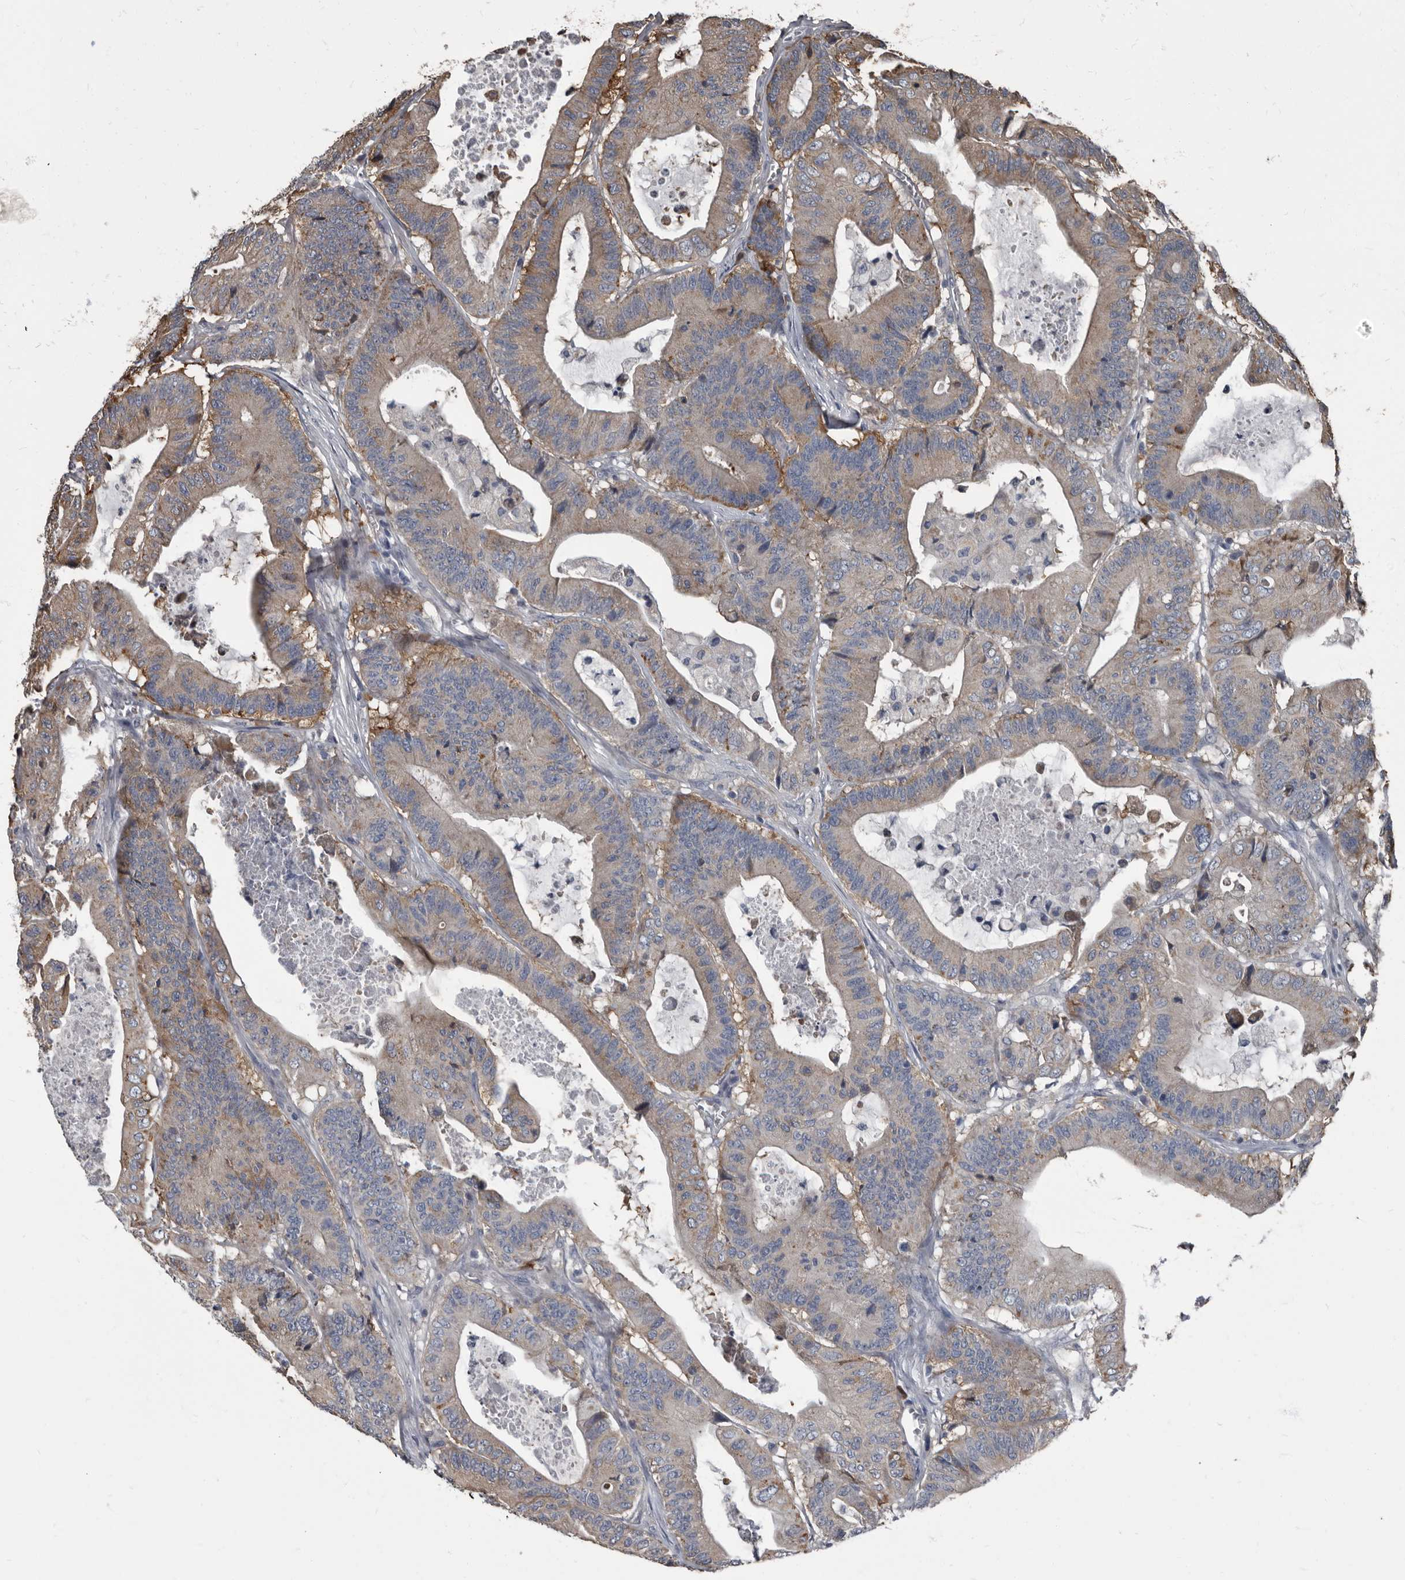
{"staining": {"intensity": "moderate", "quantity": "<25%", "location": "cytoplasmic/membranous"}, "tissue": "colorectal cancer", "cell_type": "Tumor cells", "image_type": "cancer", "snomed": [{"axis": "morphology", "description": "Adenocarcinoma, NOS"}, {"axis": "topography", "description": "Colon"}], "caption": "This is an image of immunohistochemistry staining of adenocarcinoma (colorectal), which shows moderate positivity in the cytoplasmic/membranous of tumor cells.", "gene": "TPD52L1", "patient": {"sex": "female", "age": 84}}